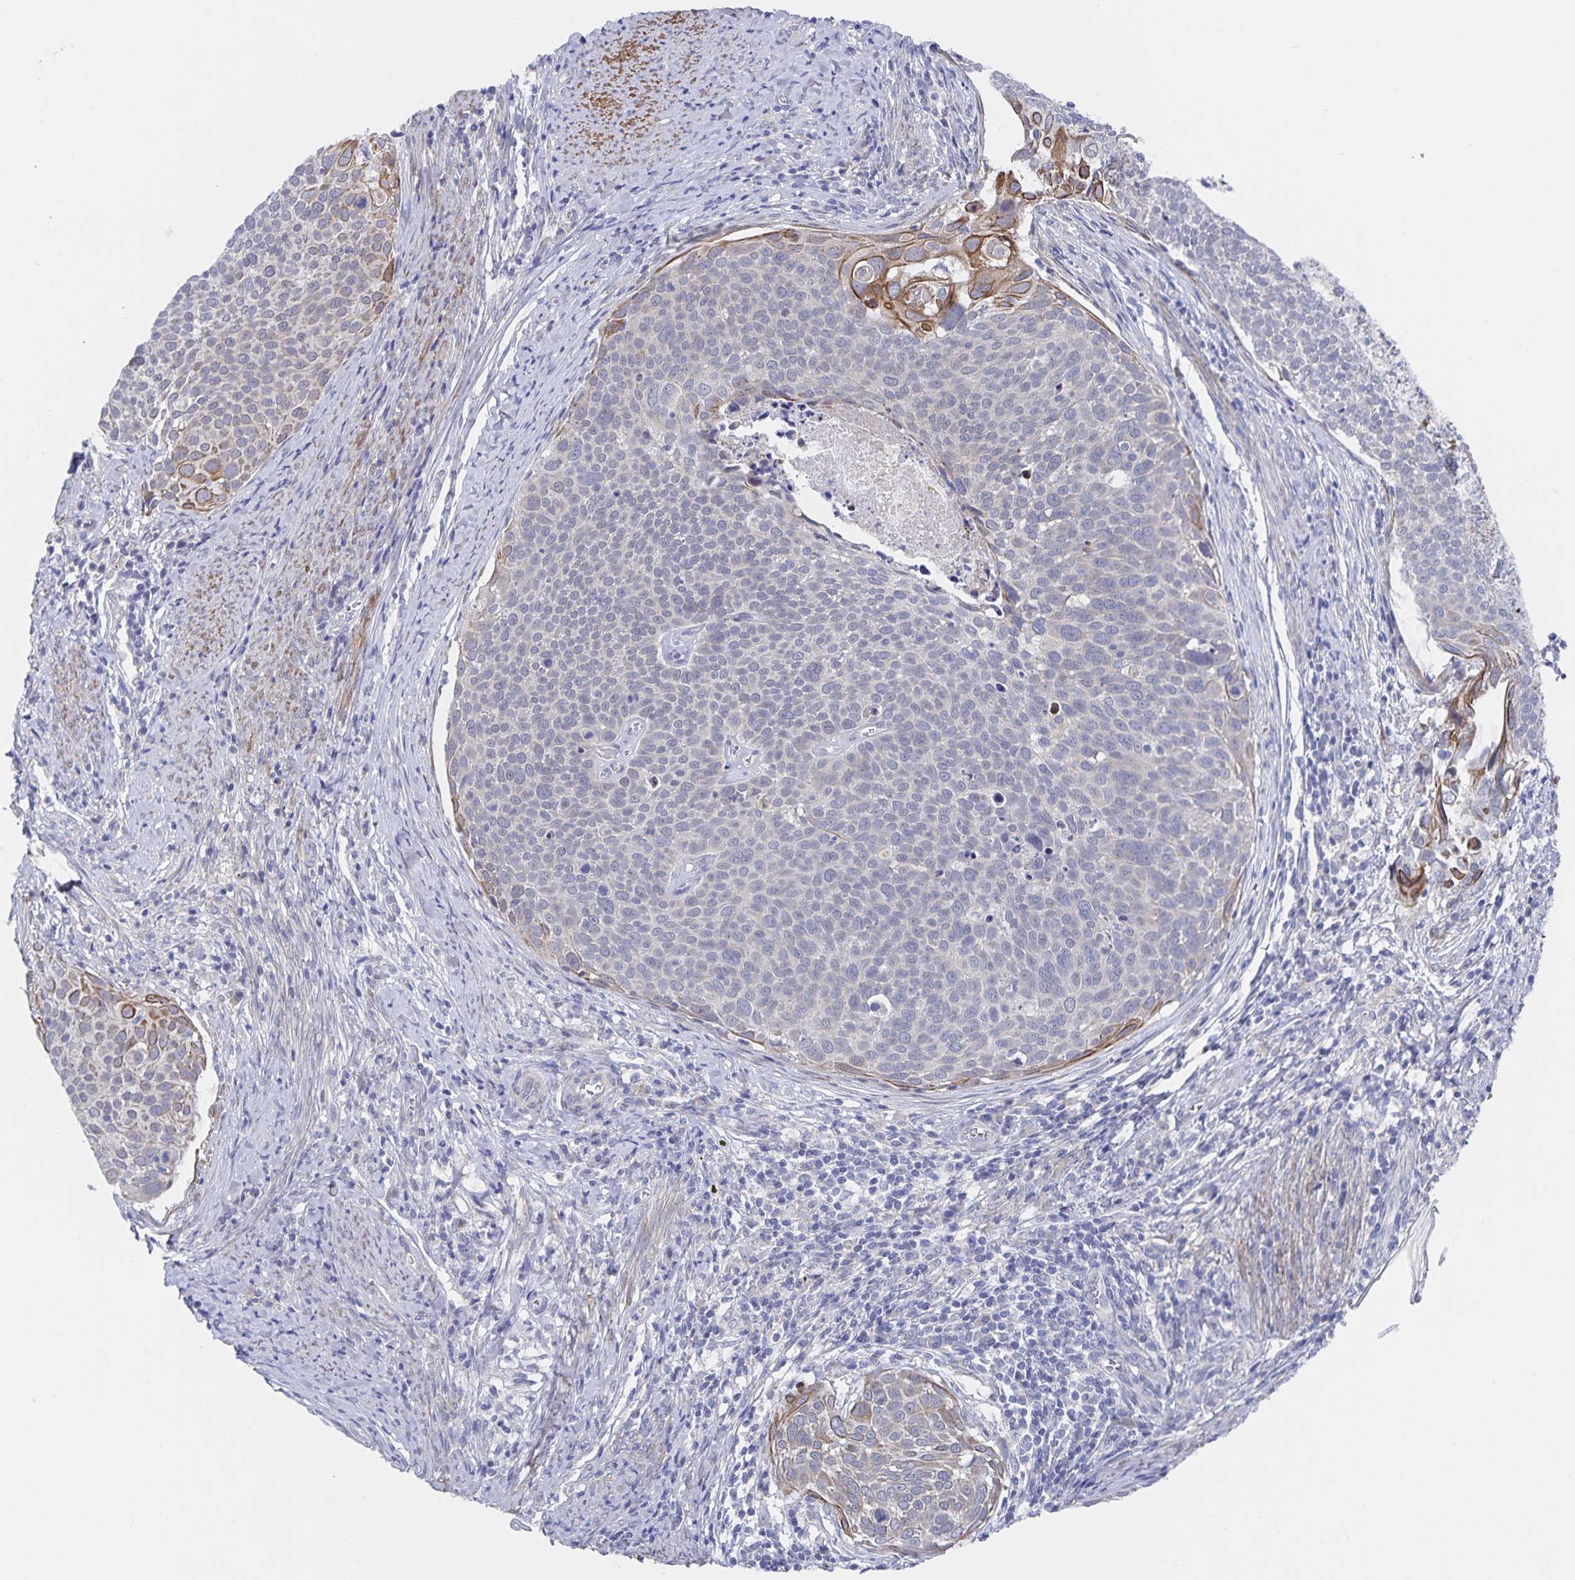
{"staining": {"intensity": "moderate", "quantity": "<25%", "location": "cytoplasmic/membranous"}, "tissue": "cervical cancer", "cell_type": "Tumor cells", "image_type": "cancer", "snomed": [{"axis": "morphology", "description": "Squamous cell carcinoma, NOS"}, {"axis": "topography", "description": "Cervix"}], "caption": "Moderate cytoplasmic/membranous positivity is seen in about <25% of tumor cells in cervical cancer (squamous cell carcinoma).", "gene": "ZIK1", "patient": {"sex": "female", "age": 39}}